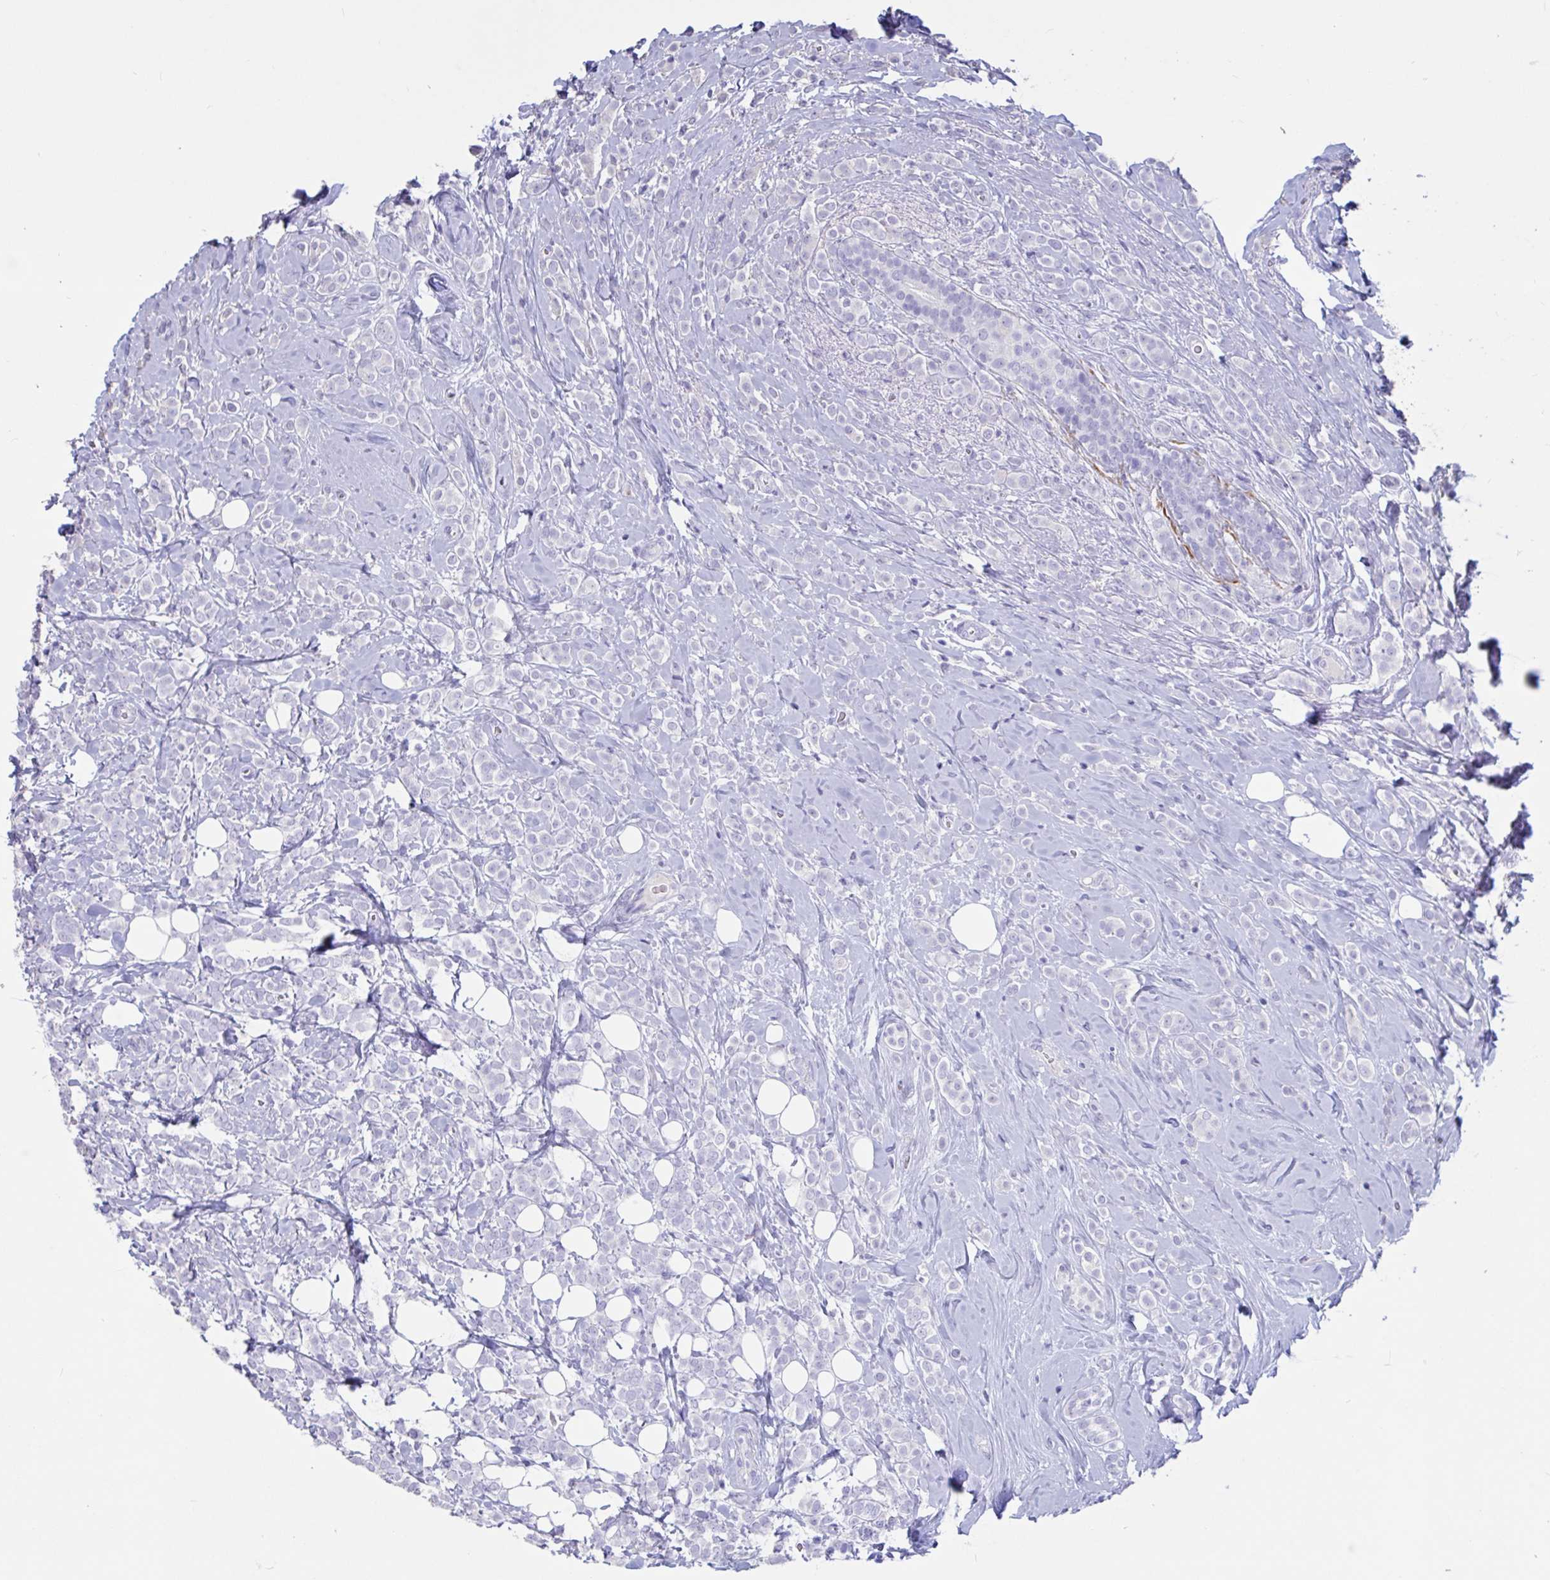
{"staining": {"intensity": "negative", "quantity": "none", "location": "none"}, "tissue": "breast cancer", "cell_type": "Tumor cells", "image_type": "cancer", "snomed": [{"axis": "morphology", "description": "Lobular carcinoma"}, {"axis": "topography", "description": "Breast"}], "caption": "Tumor cells are negative for protein expression in human breast lobular carcinoma.", "gene": "TNNC1", "patient": {"sex": "female", "age": 49}}